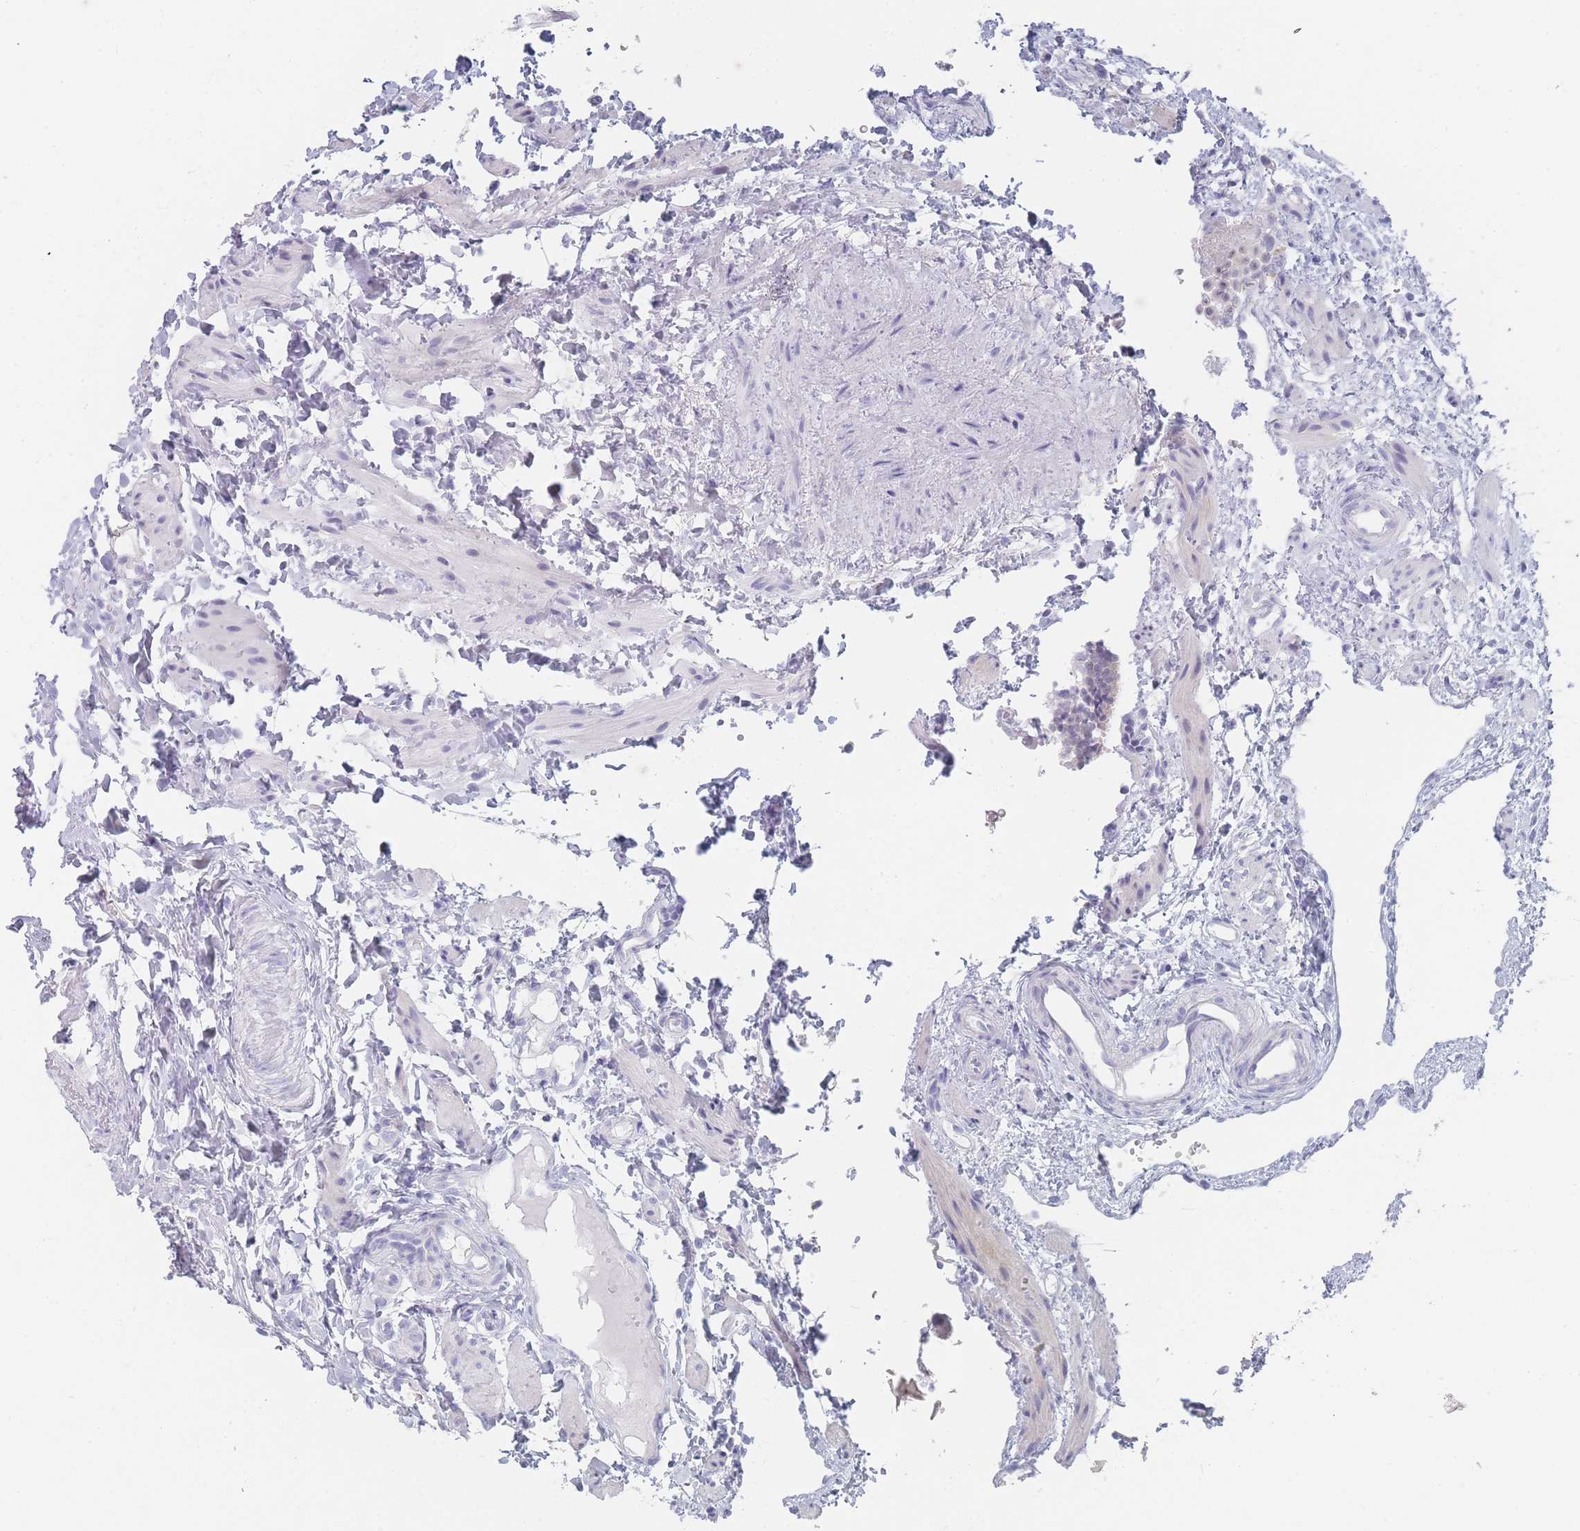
{"staining": {"intensity": "negative", "quantity": "none", "location": "none"}, "tissue": "fallopian tube", "cell_type": "Glandular cells", "image_type": "normal", "snomed": [{"axis": "morphology", "description": "Normal tissue, NOS"}, {"axis": "topography", "description": "Fallopian tube"}], "caption": "DAB immunohistochemical staining of benign human fallopian tube shows no significant staining in glandular cells. (Brightfield microscopy of DAB (3,3'-diaminobenzidine) IHC at high magnification).", "gene": "IMPG1", "patient": {"sex": "female", "age": 37}}